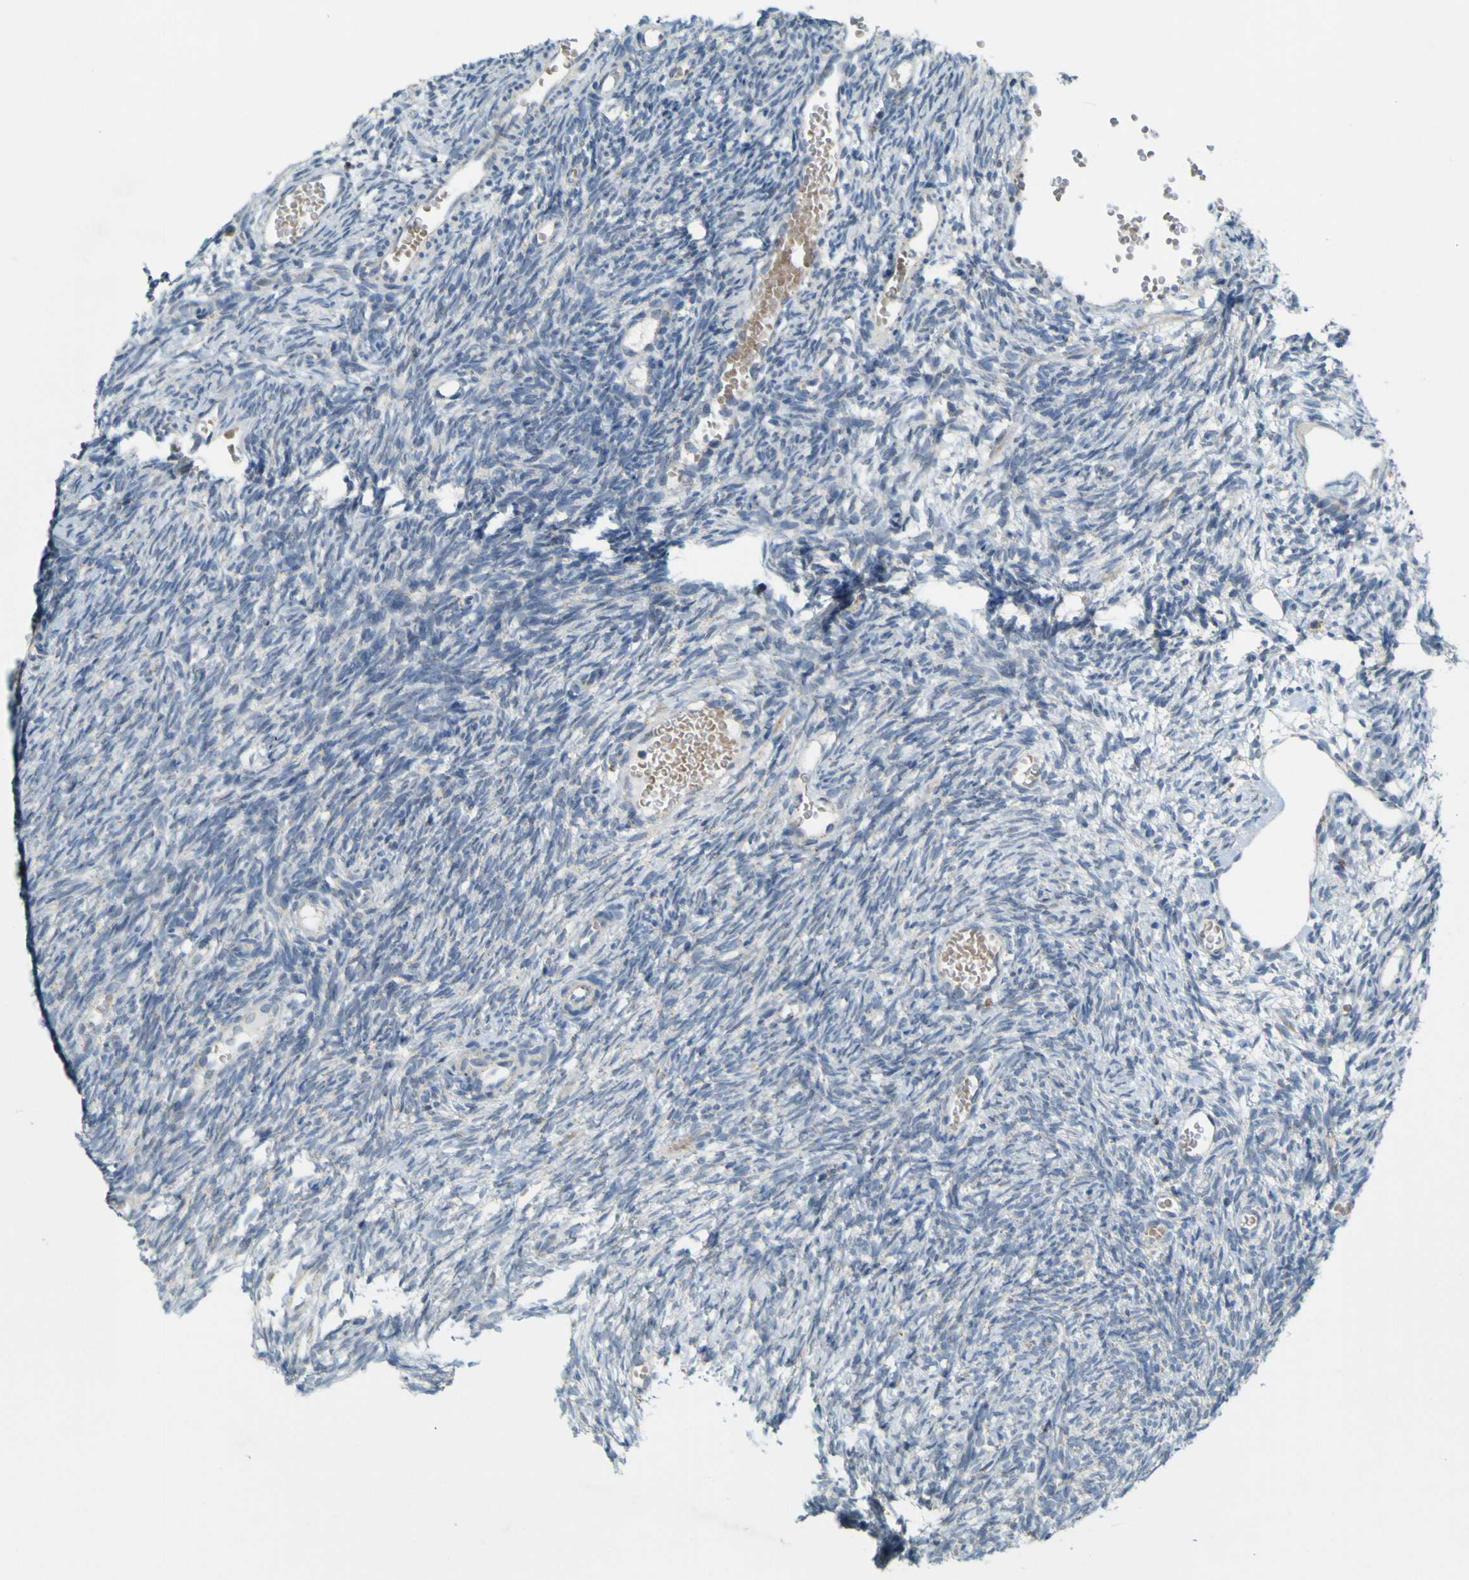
{"staining": {"intensity": "negative", "quantity": "none", "location": "none"}, "tissue": "ovary", "cell_type": "Ovarian stroma cells", "image_type": "normal", "snomed": [{"axis": "morphology", "description": "Normal tissue, NOS"}, {"axis": "topography", "description": "Ovary"}], "caption": "Ovarian stroma cells show no significant protein staining in normal ovary. (DAB immunohistochemistry (IHC) with hematoxylin counter stain).", "gene": "ACBD5", "patient": {"sex": "female", "age": 35}}